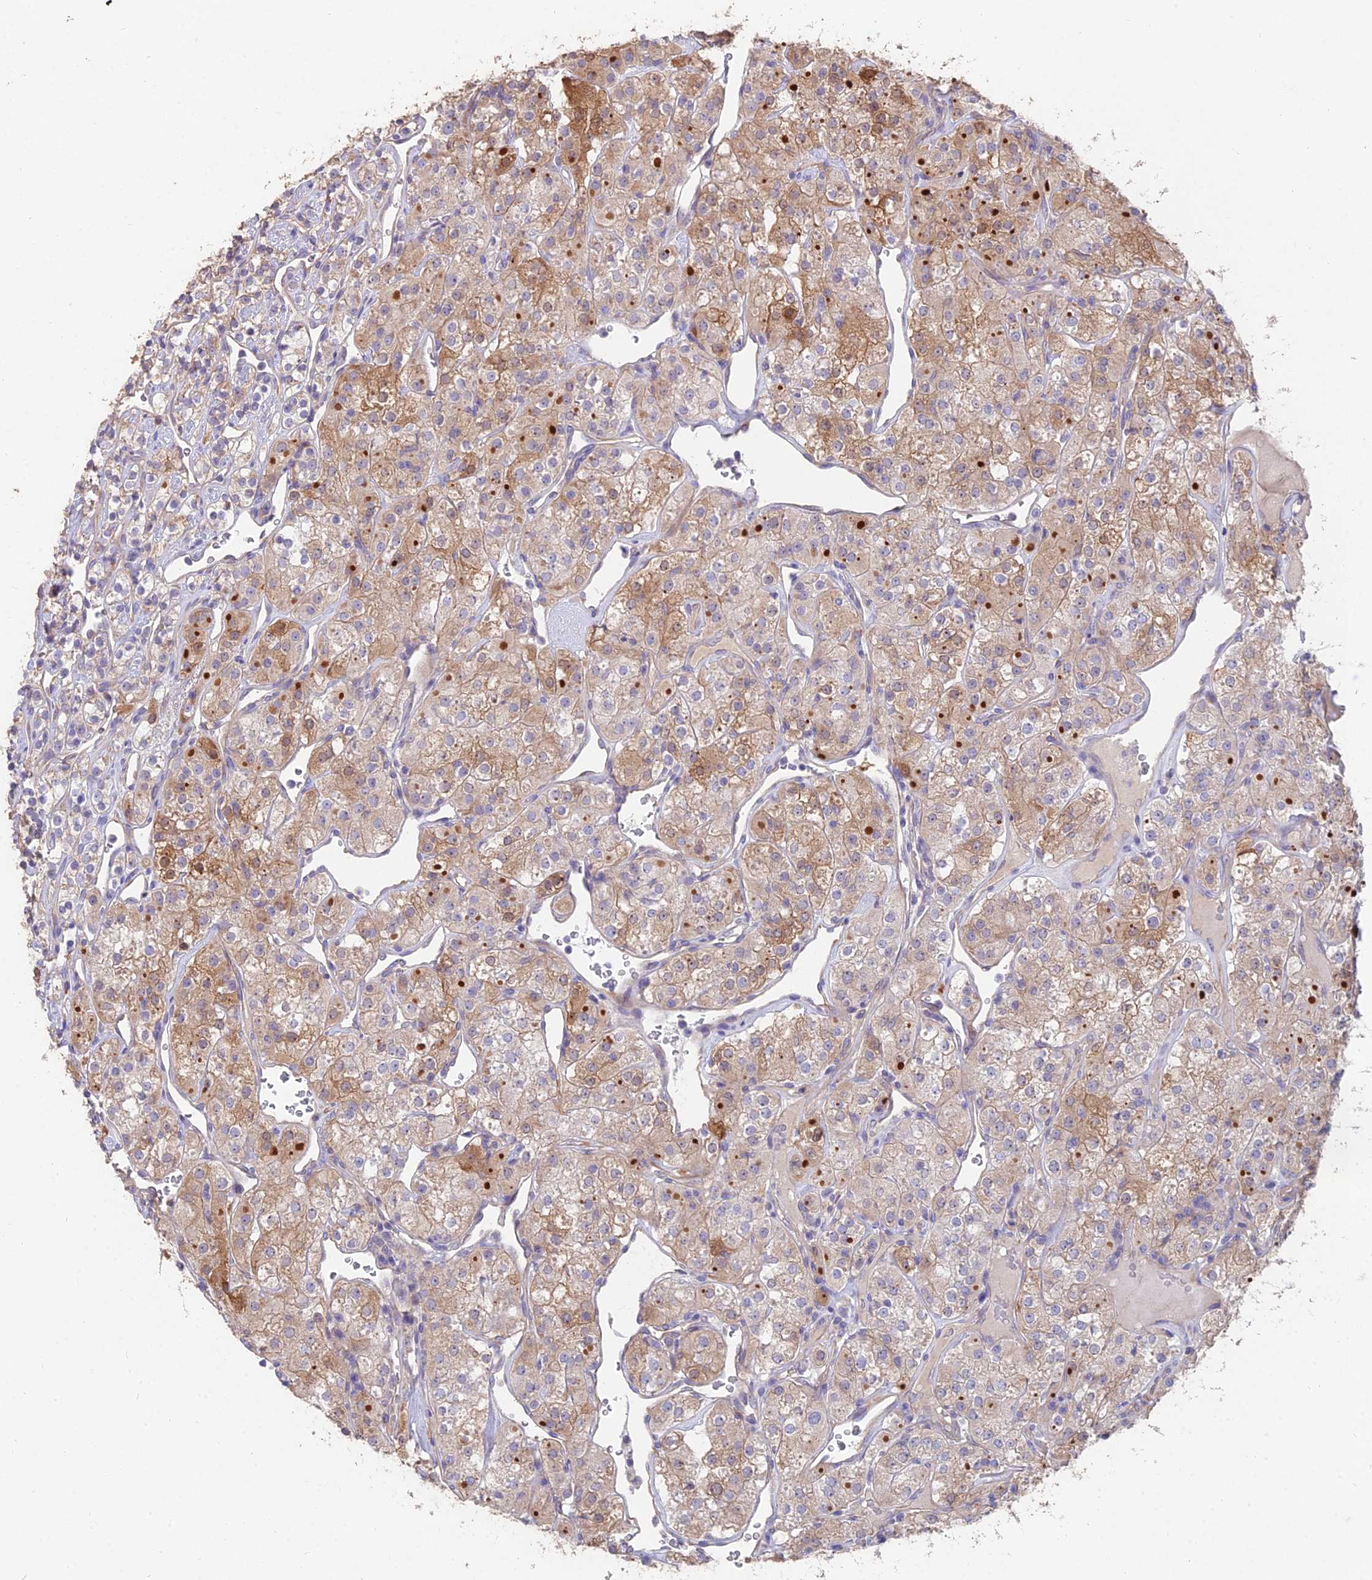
{"staining": {"intensity": "moderate", "quantity": "25%-75%", "location": "cytoplasmic/membranous"}, "tissue": "renal cancer", "cell_type": "Tumor cells", "image_type": "cancer", "snomed": [{"axis": "morphology", "description": "Adenocarcinoma, NOS"}, {"axis": "topography", "description": "Kidney"}], "caption": "This photomicrograph demonstrates immunohistochemistry staining of adenocarcinoma (renal), with medium moderate cytoplasmic/membranous staining in approximately 25%-75% of tumor cells.", "gene": "FAM168B", "patient": {"sex": "male", "age": 77}}